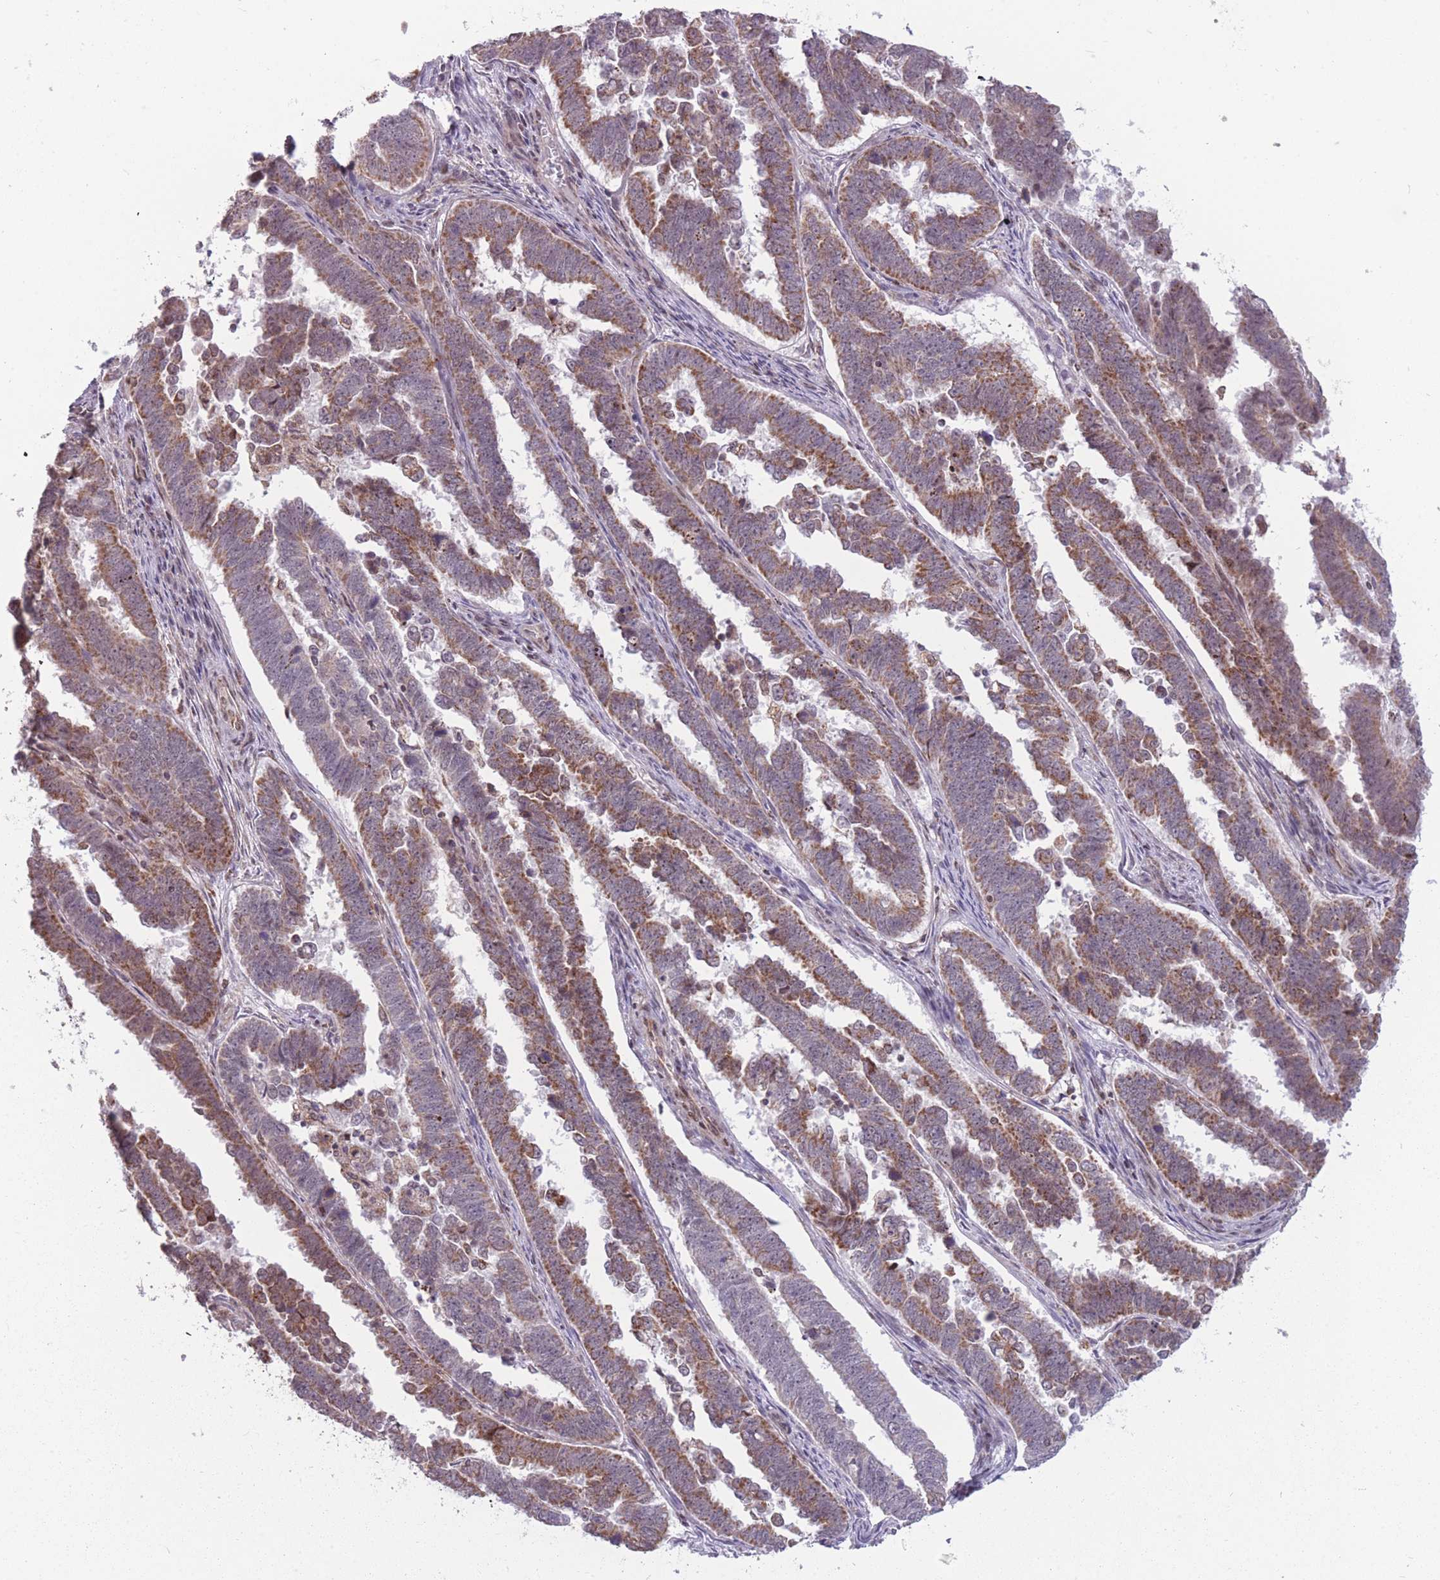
{"staining": {"intensity": "moderate", "quantity": ">75%", "location": "cytoplasmic/membranous"}, "tissue": "endometrial cancer", "cell_type": "Tumor cells", "image_type": "cancer", "snomed": [{"axis": "morphology", "description": "Adenocarcinoma, NOS"}, {"axis": "topography", "description": "Endometrium"}], "caption": "Immunohistochemistry staining of endometrial cancer, which exhibits medium levels of moderate cytoplasmic/membranous staining in approximately >75% of tumor cells indicating moderate cytoplasmic/membranous protein positivity. The staining was performed using DAB (3,3'-diaminobenzidine) (brown) for protein detection and nuclei were counterstained in hematoxylin (blue).", "gene": "DPYSL4", "patient": {"sex": "female", "age": 75}}